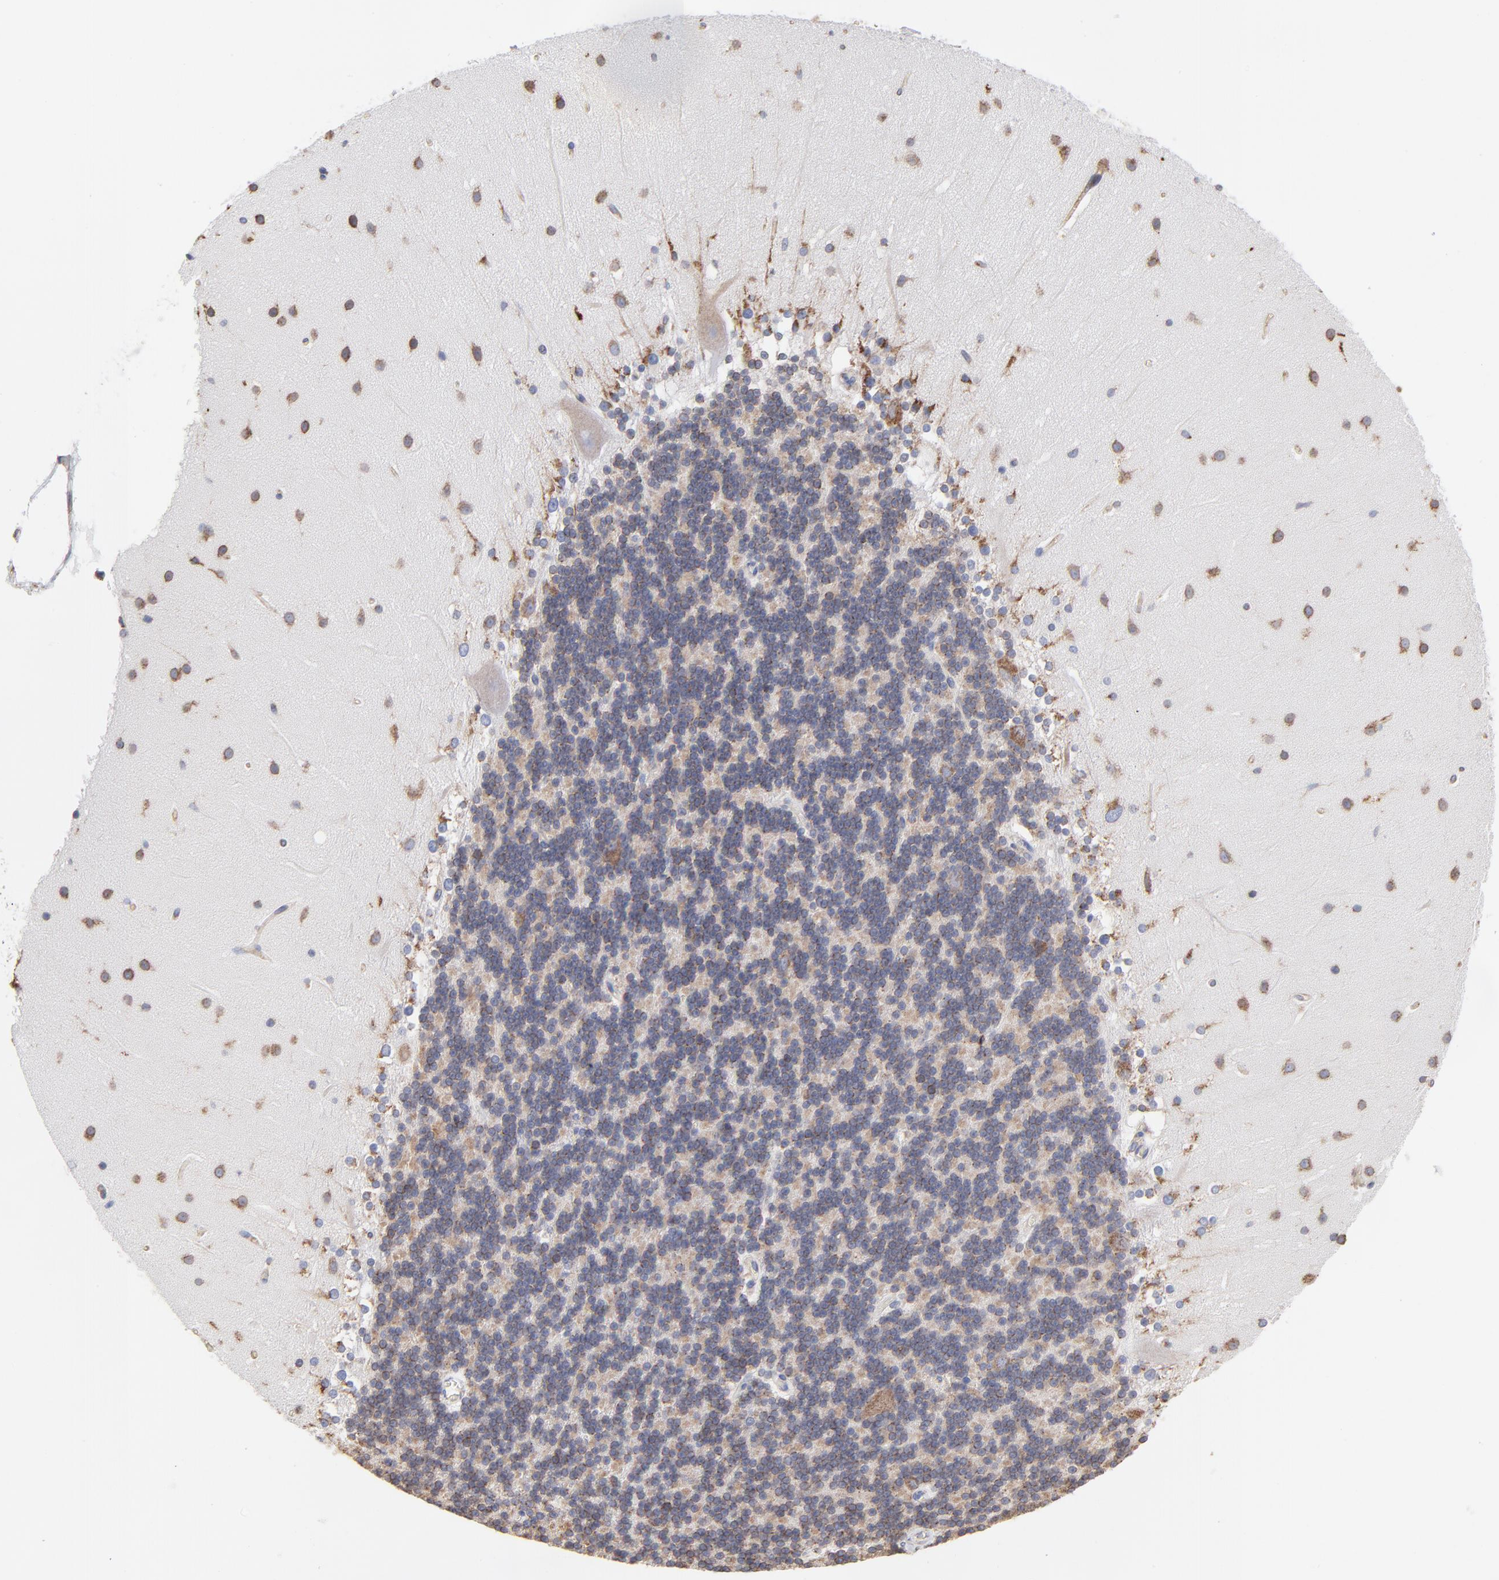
{"staining": {"intensity": "moderate", "quantity": "25%-75%", "location": "cytoplasmic/membranous"}, "tissue": "cerebellum", "cell_type": "Cells in granular layer", "image_type": "normal", "snomed": [{"axis": "morphology", "description": "Normal tissue, NOS"}, {"axis": "topography", "description": "Cerebellum"}], "caption": "Cerebellum stained for a protein shows moderate cytoplasmic/membranous positivity in cells in granular layer. The staining was performed using DAB (3,3'-diaminobenzidine), with brown indicating positive protein expression. Nuclei are stained blue with hematoxylin.", "gene": "LMAN1", "patient": {"sex": "female", "age": 19}}